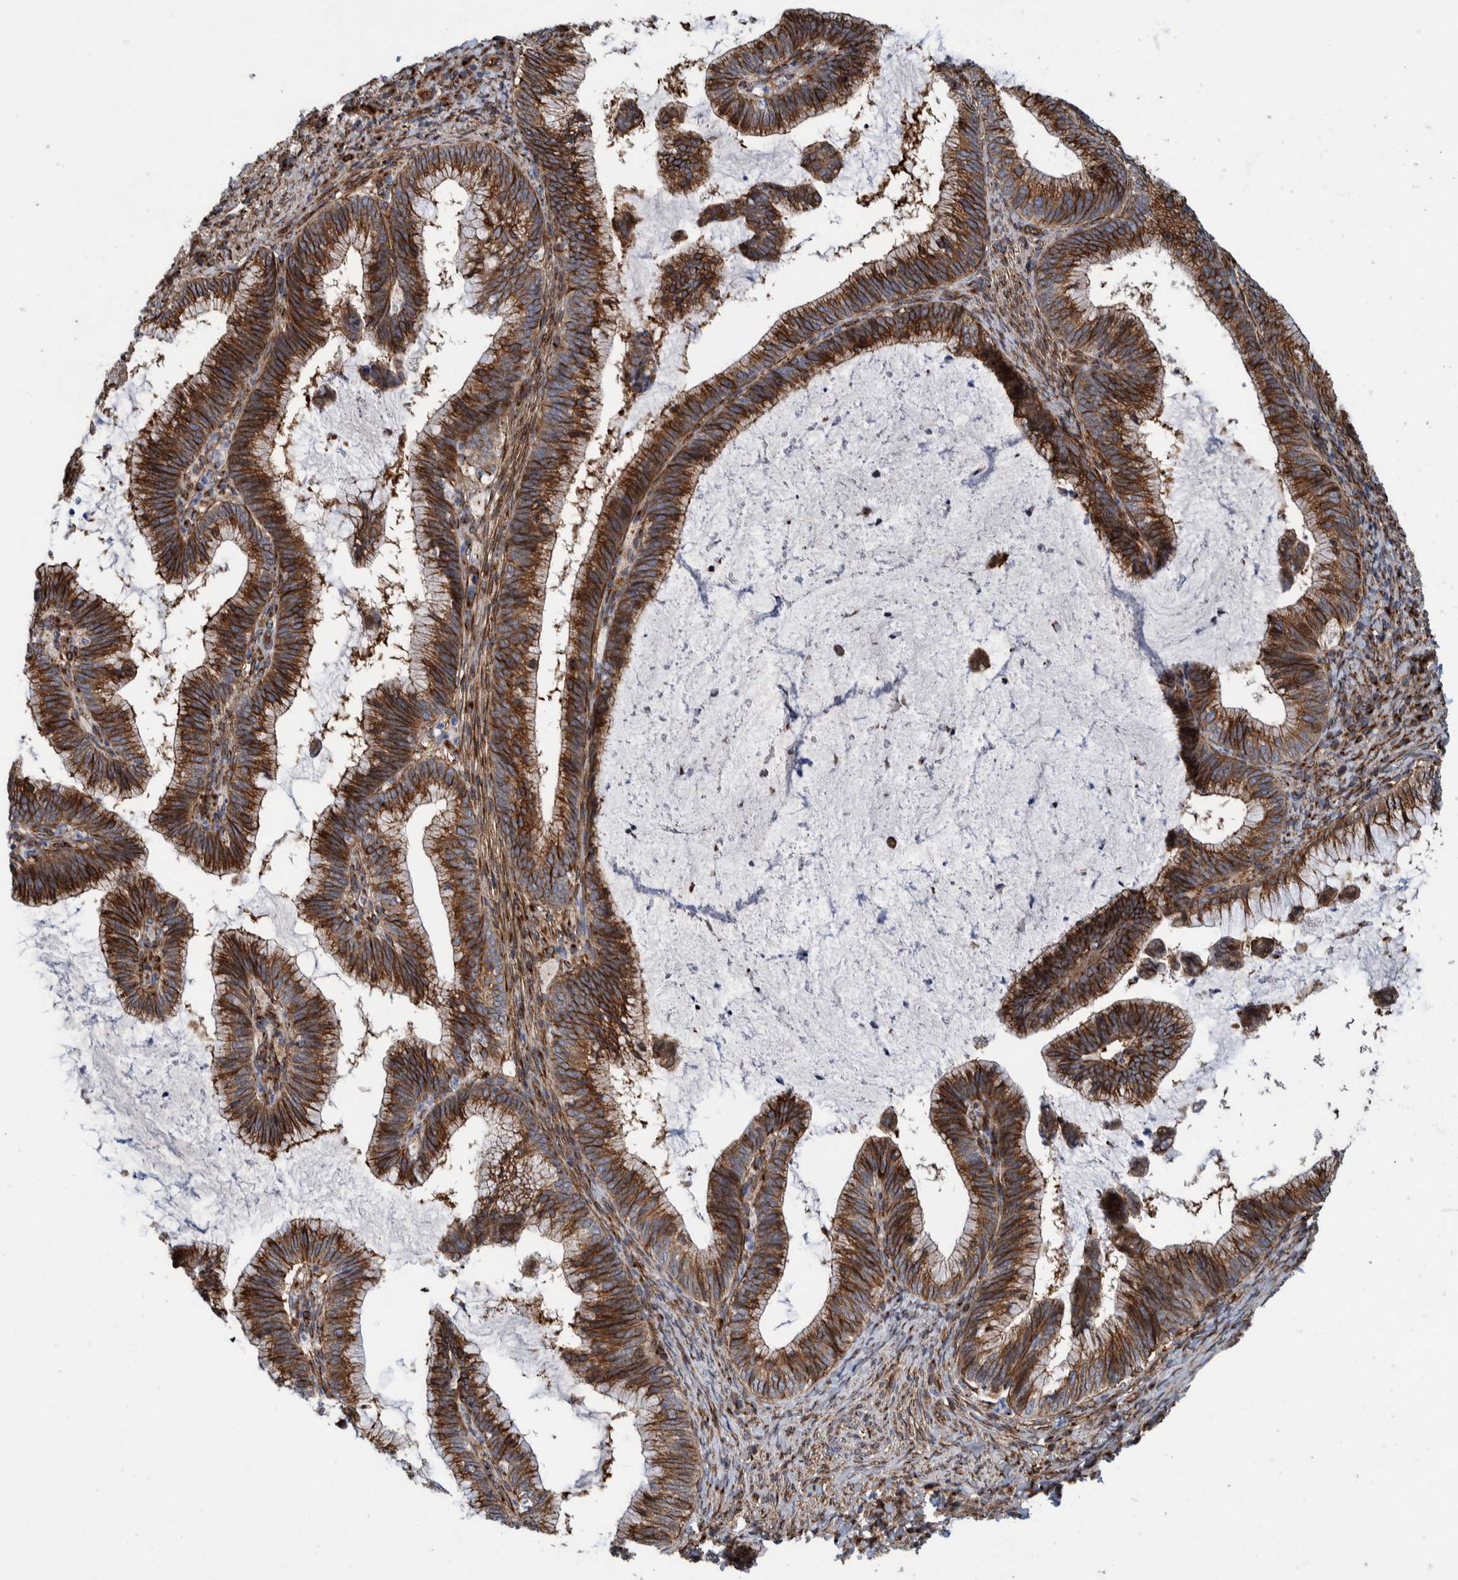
{"staining": {"intensity": "strong", "quantity": ">75%", "location": "cytoplasmic/membranous"}, "tissue": "cervical cancer", "cell_type": "Tumor cells", "image_type": "cancer", "snomed": [{"axis": "morphology", "description": "Adenocarcinoma, NOS"}, {"axis": "topography", "description": "Cervix"}], "caption": "Strong cytoplasmic/membranous protein positivity is identified in approximately >75% of tumor cells in cervical adenocarcinoma.", "gene": "CCDC57", "patient": {"sex": "female", "age": 36}}